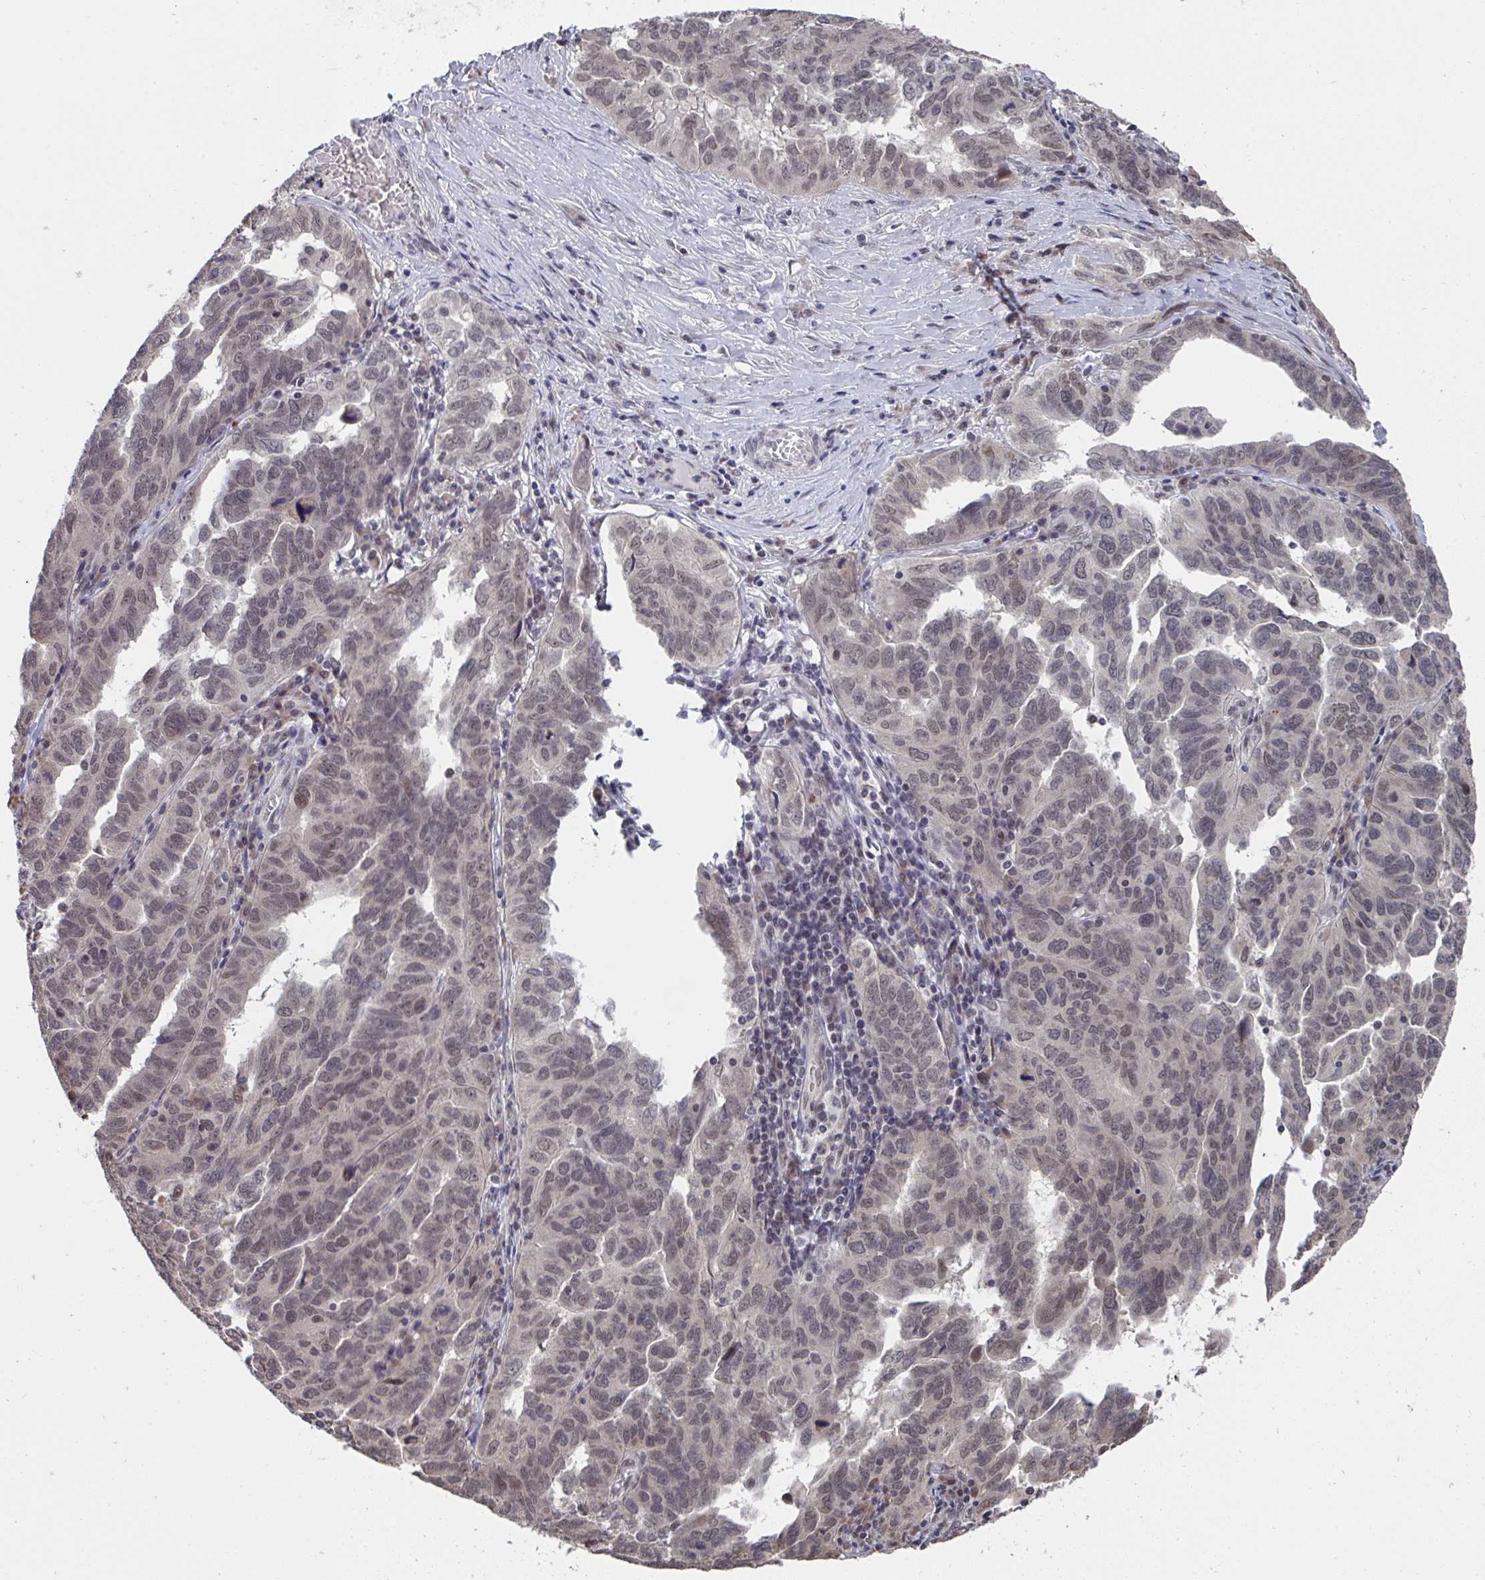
{"staining": {"intensity": "weak", "quantity": ">75%", "location": "nuclear"}, "tissue": "ovarian cancer", "cell_type": "Tumor cells", "image_type": "cancer", "snomed": [{"axis": "morphology", "description": "Cystadenocarcinoma, serous, NOS"}, {"axis": "topography", "description": "Ovary"}], "caption": "Immunohistochemistry (IHC) histopathology image of human serous cystadenocarcinoma (ovarian) stained for a protein (brown), which shows low levels of weak nuclear staining in about >75% of tumor cells.", "gene": "JMJD1C", "patient": {"sex": "female", "age": 64}}